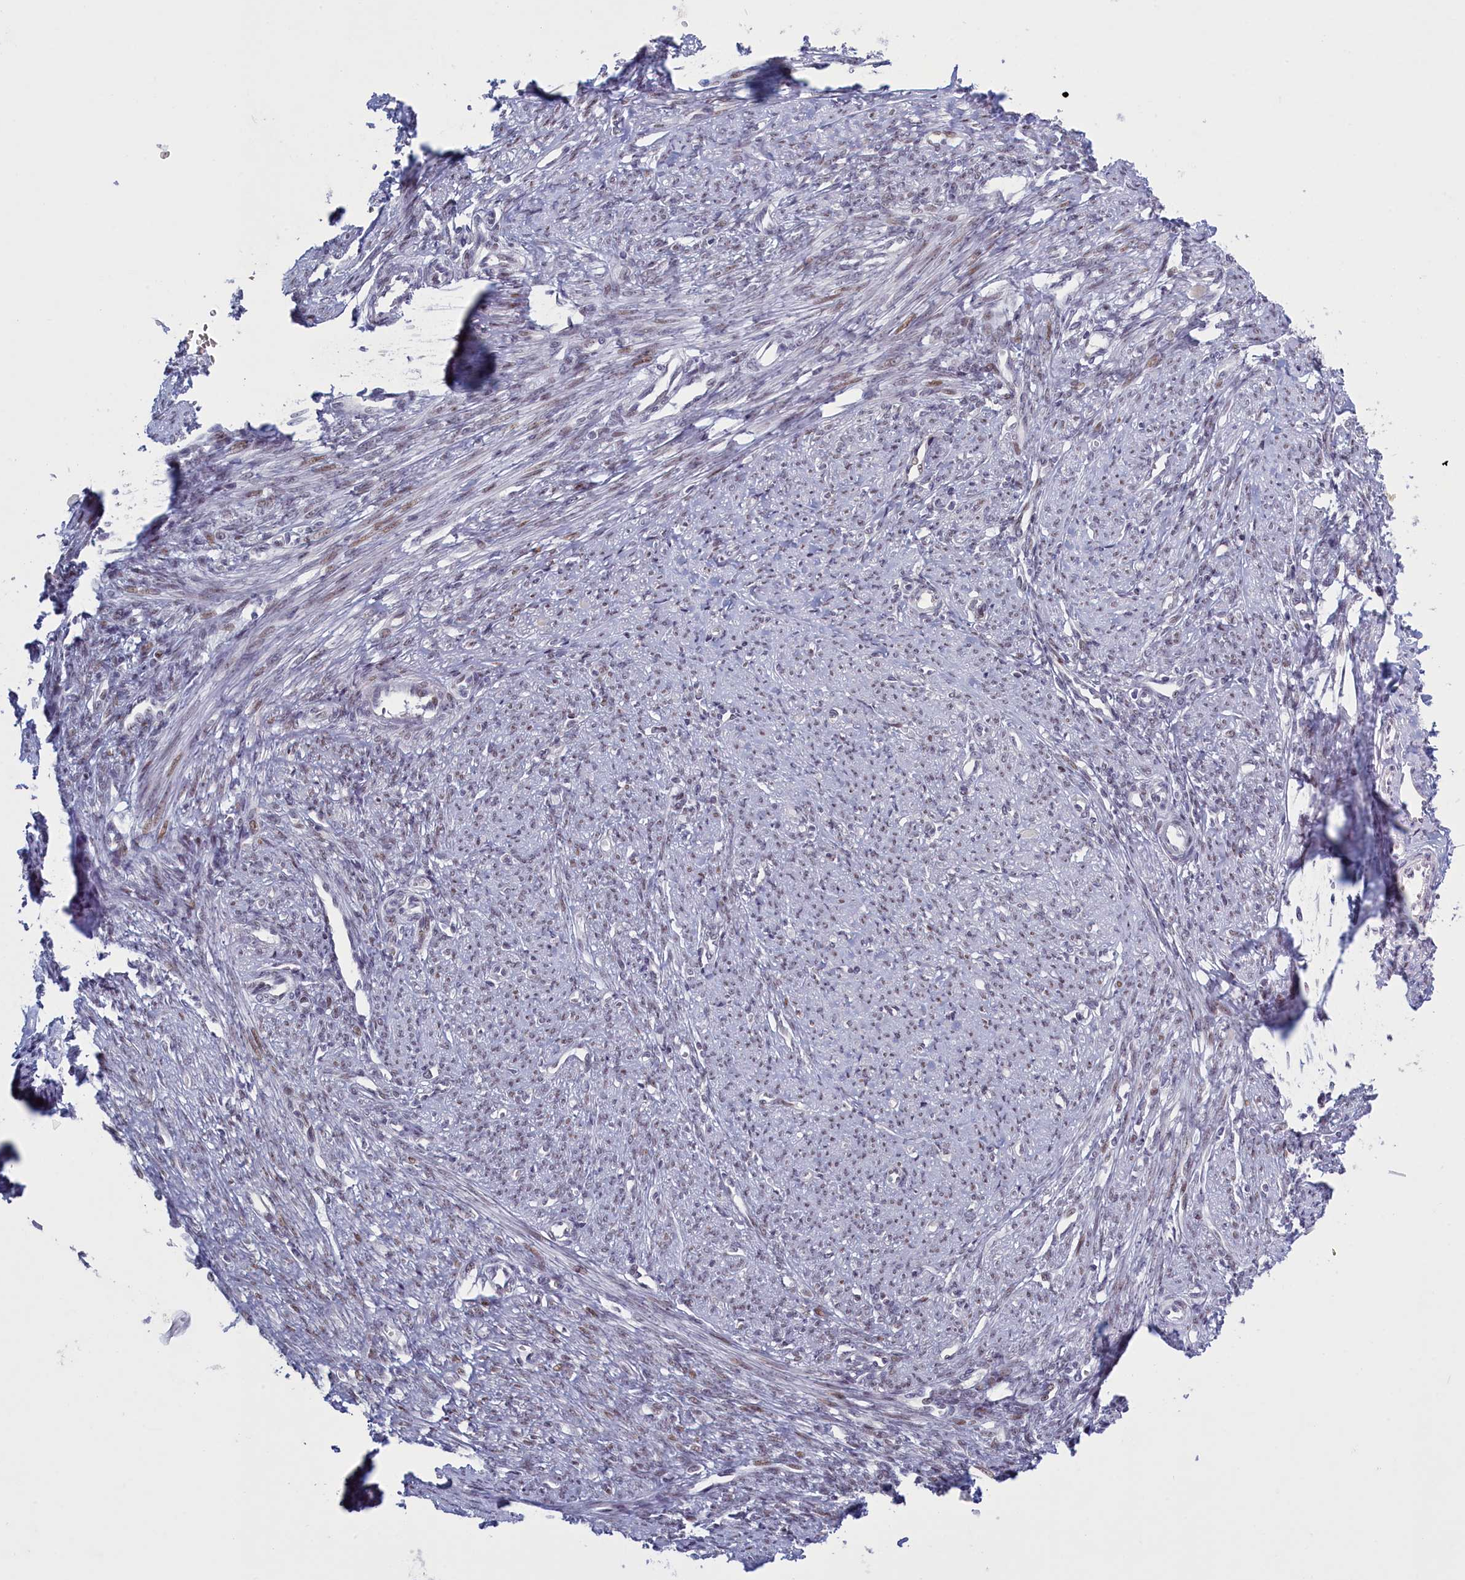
{"staining": {"intensity": "moderate", "quantity": "<25%", "location": "nuclear"}, "tissue": "smooth muscle", "cell_type": "Smooth muscle cells", "image_type": "normal", "snomed": [{"axis": "morphology", "description": "Normal tissue, NOS"}, {"axis": "topography", "description": "Smooth muscle"}, {"axis": "topography", "description": "Uterus"}], "caption": "Smooth muscle stained with DAB immunohistochemistry reveals low levels of moderate nuclear staining in approximately <25% of smooth muscle cells. (brown staining indicates protein expression, while blue staining denotes nuclei).", "gene": "ATF7IP2", "patient": {"sex": "female", "age": 59}}